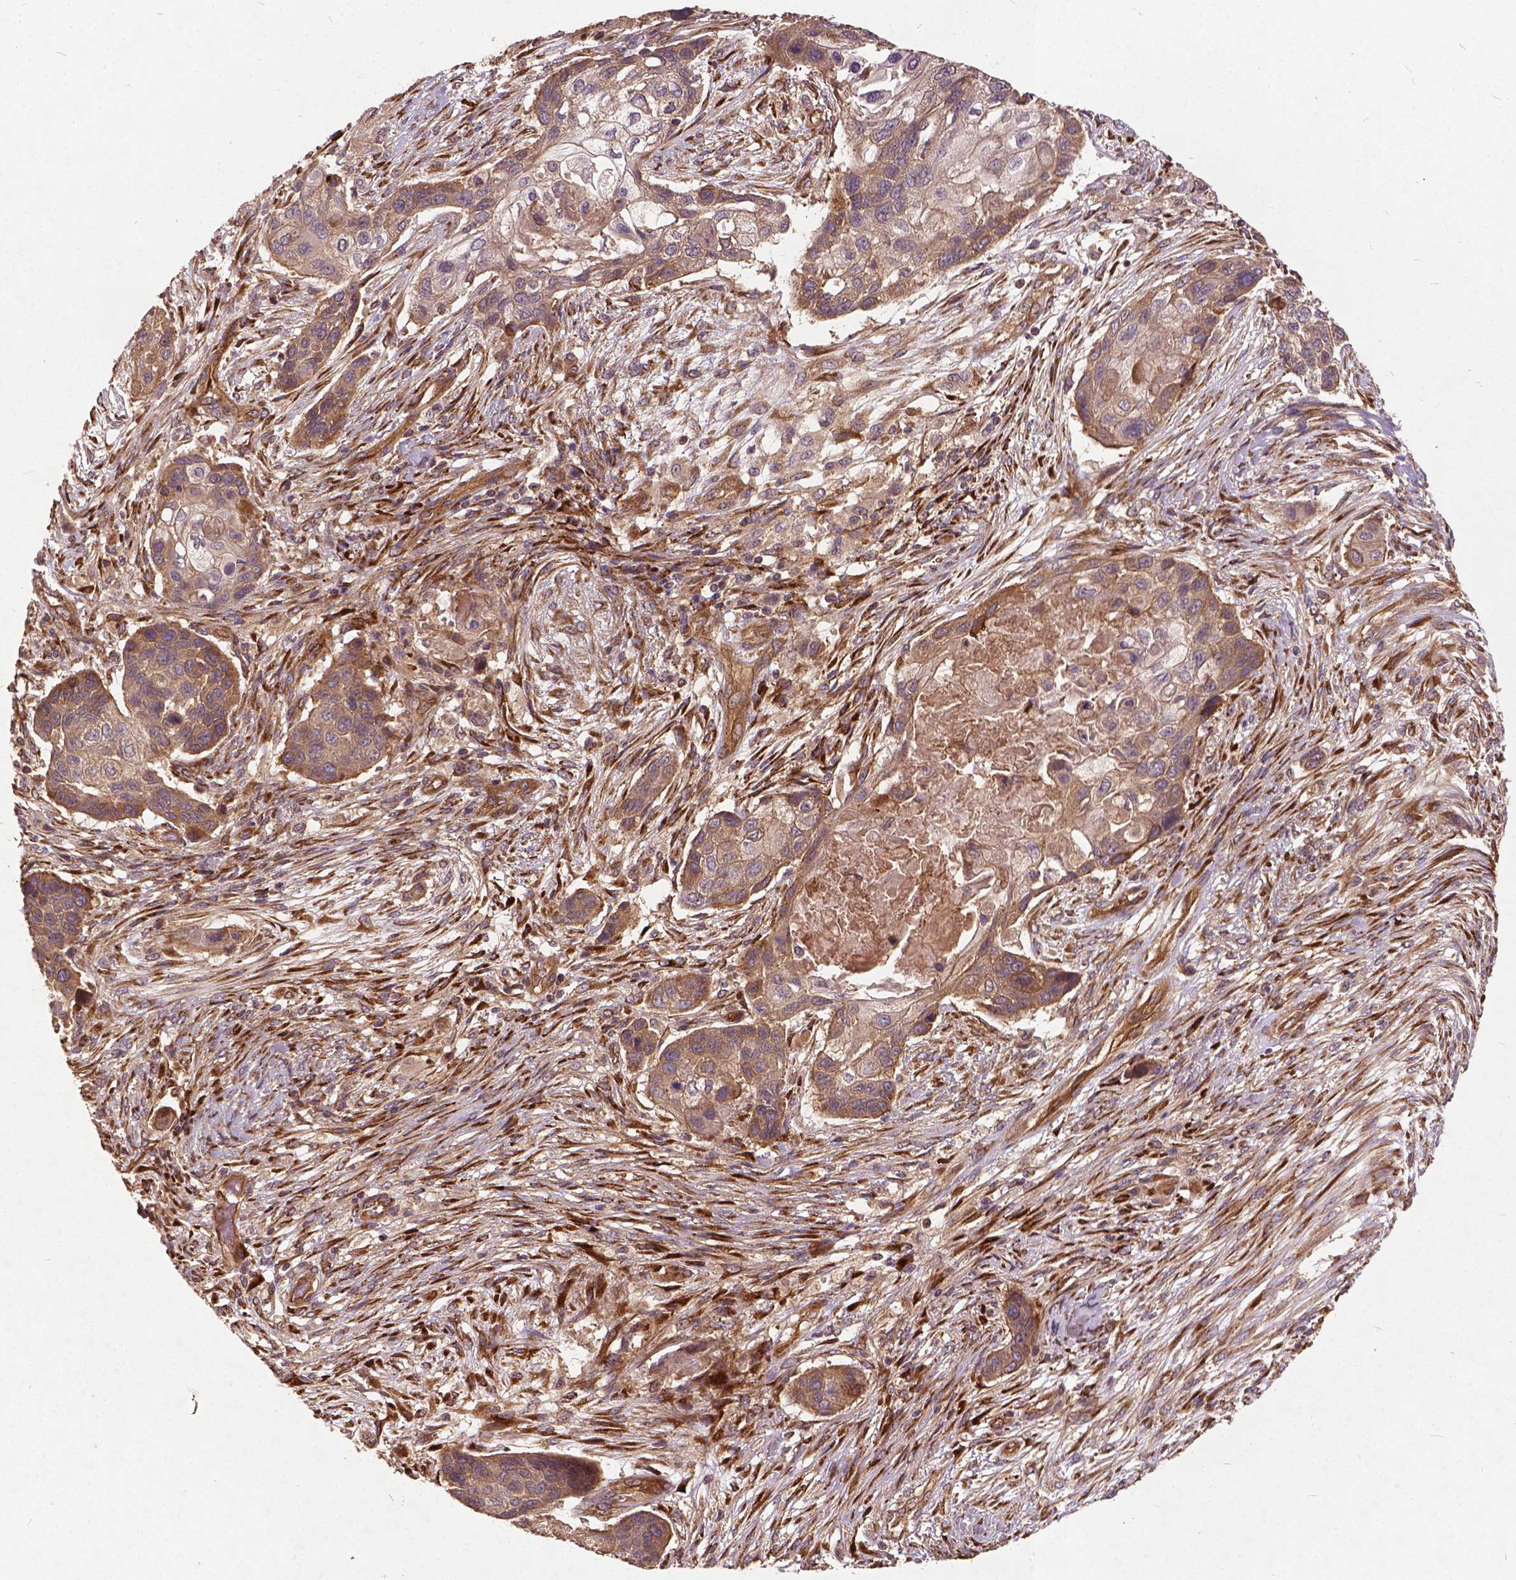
{"staining": {"intensity": "moderate", "quantity": ">75%", "location": "cytoplasmic/membranous"}, "tissue": "lung cancer", "cell_type": "Tumor cells", "image_type": "cancer", "snomed": [{"axis": "morphology", "description": "Squamous cell carcinoma, NOS"}, {"axis": "topography", "description": "Lung"}], "caption": "A medium amount of moderate cytoplasmic/membranous positivity is present in approximately >75% of tumor cells in squamous cell carcinoma (lung) tissue.", "gene": "UBXN2A", "patient": {"sex": "male", "age": 69}}